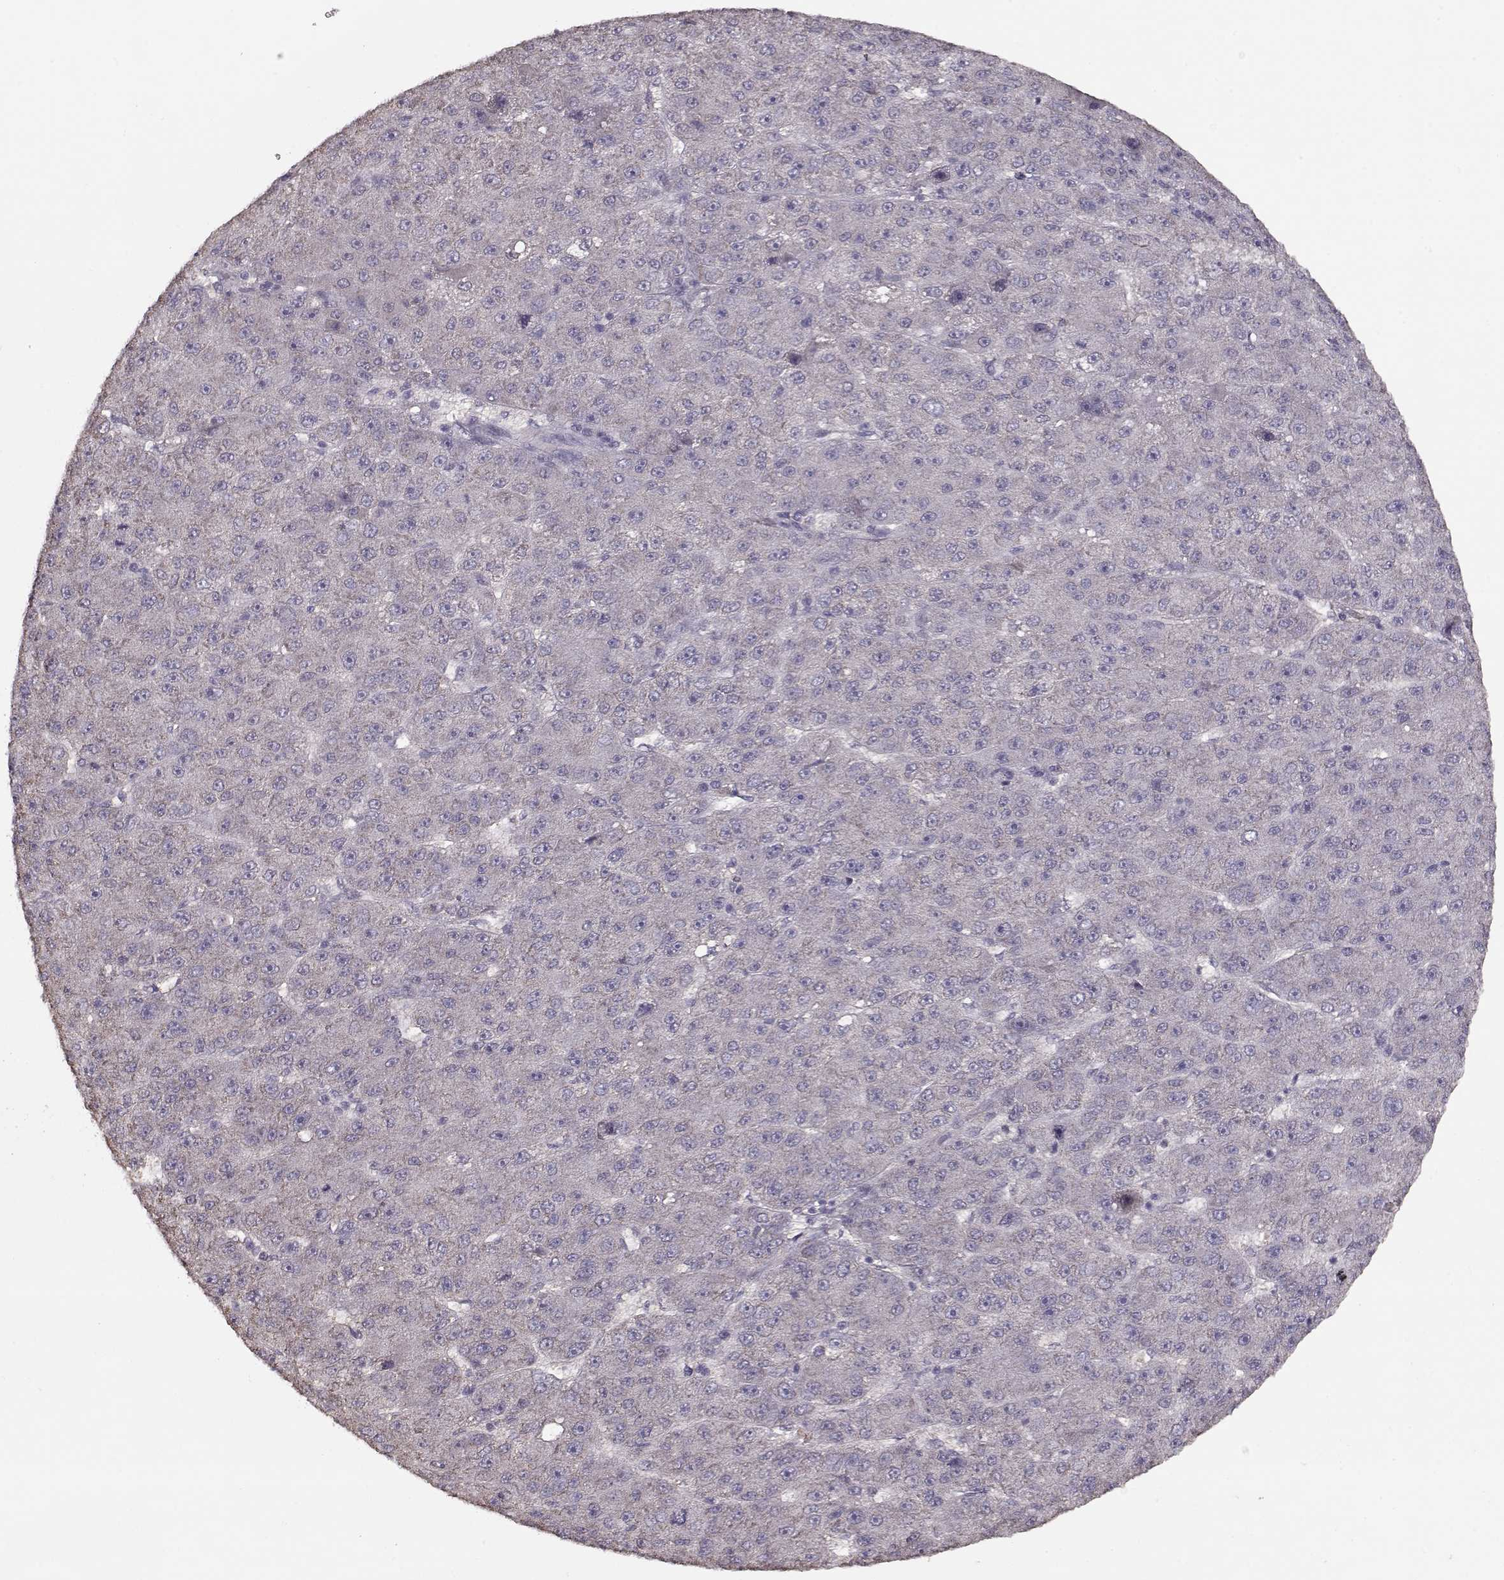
{"staining": {"intensity": "weak", "quantity": "25%-75%", "location": "cytoplasmic/membranous"}, "tissue": "liver cancer", "cell_type": "Tumor cells", "image_type": "cancer", "snomed": [{"axis": "morphology", "description": "Carcinoma, Hepatocellular, NOS"}, {"axis": "topography", "description": "Liver"}], "caption": "This is an image of immunohistochemistry (IHC) staining of liver hepatocellular carcinoma, which shows weak staining in the cytoplasmic/membranous of tumor cells.", "gene": "LAMA2", "patient": {"sex": "male", "age": 67}}